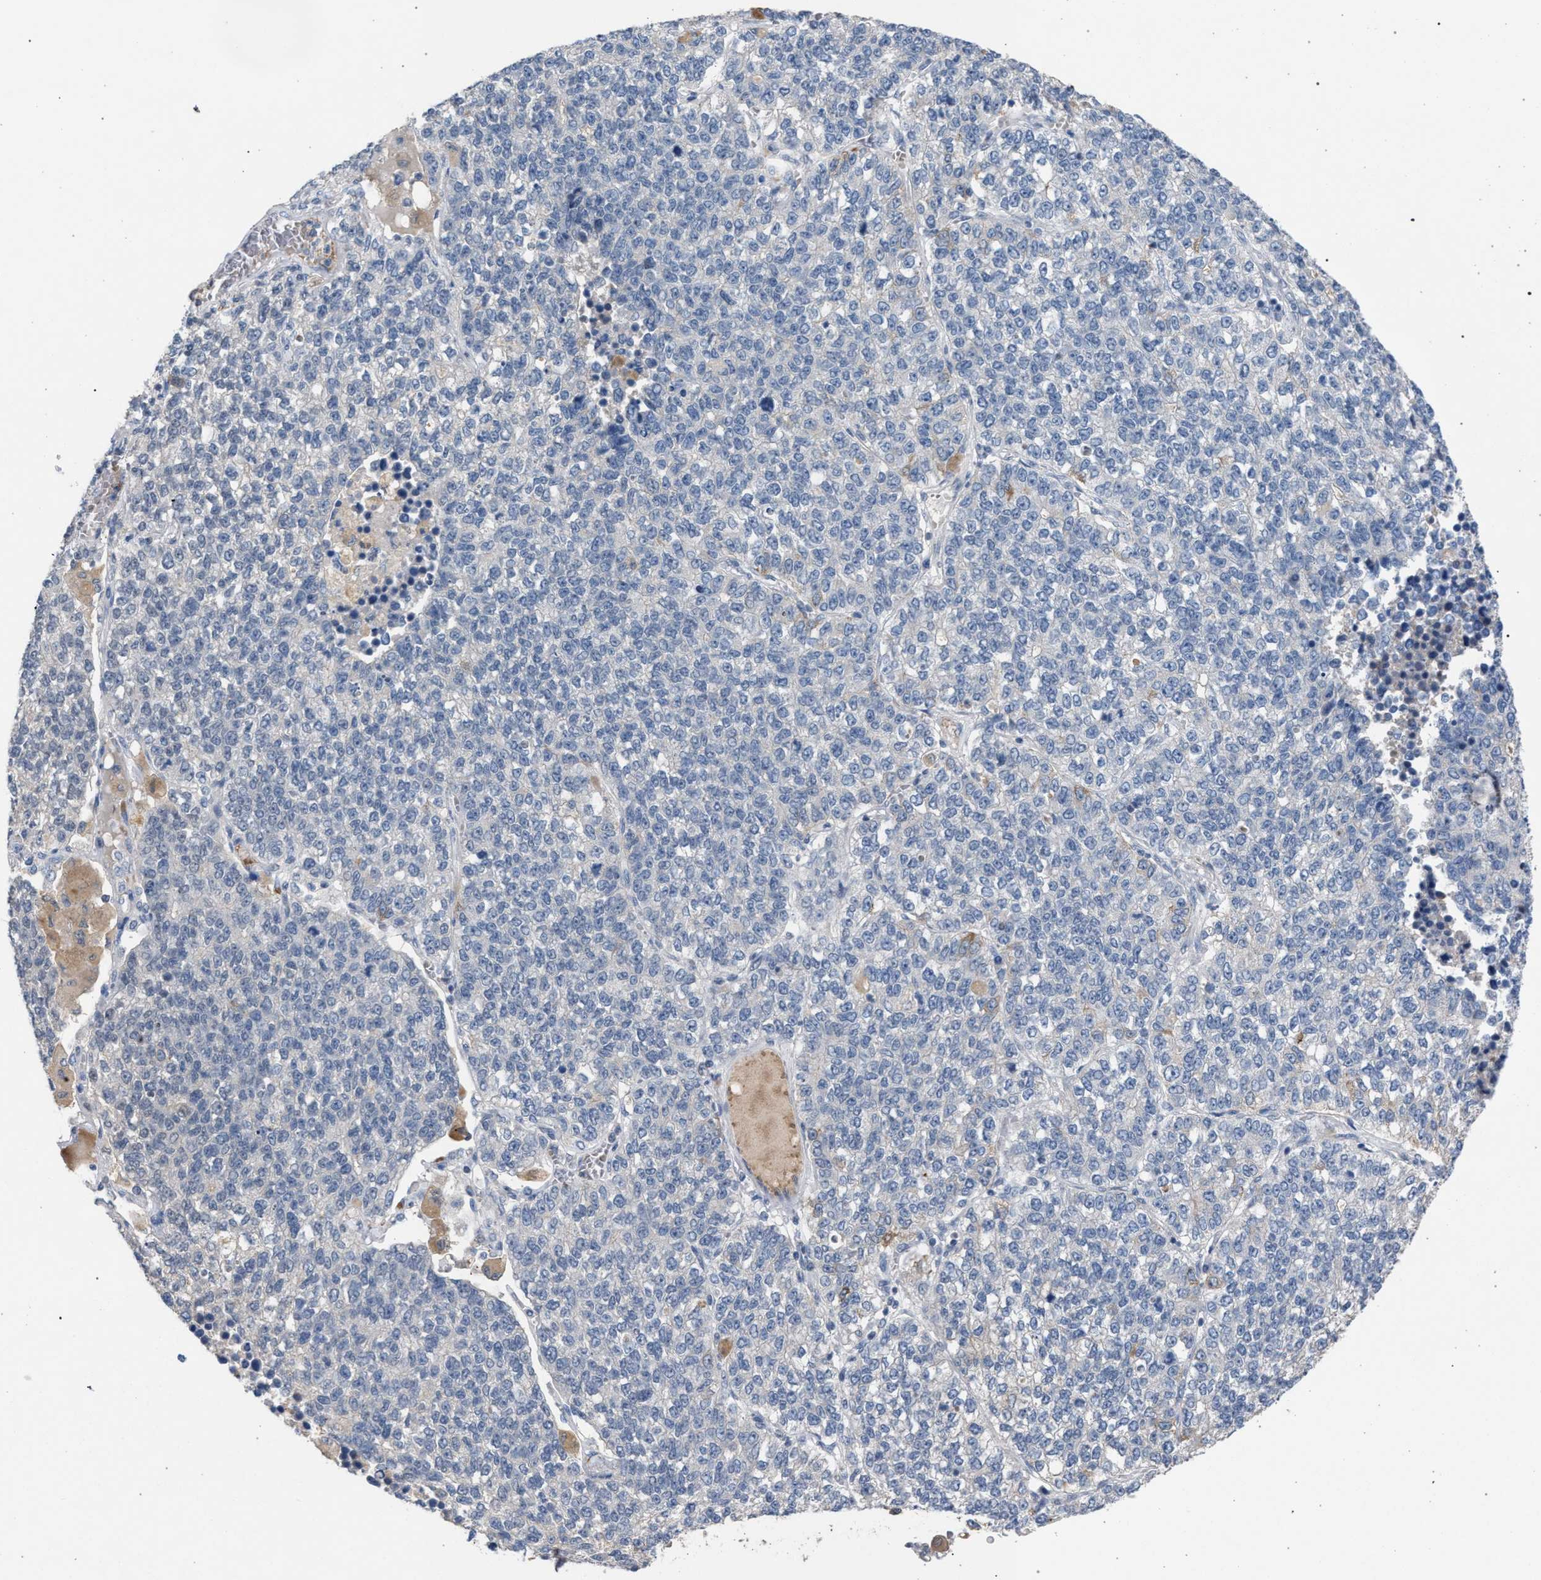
{"staining": {"intensity": "negative", "quantity": "none", "location": "none"}, "tissue": "lung cancer", "cell_type": "Tumor cells", "image_type": "cancer", "snomed": [{"axis": "morphology", "description": "Adenocarcinoma, NOS"}, {"axis": "topography", "description": "Lung"}], "caption": "There is no significant staining in tumor cells of lung cancer.", "gene": "TECPR1", "patient": {"sex": "male", "age": 49}}